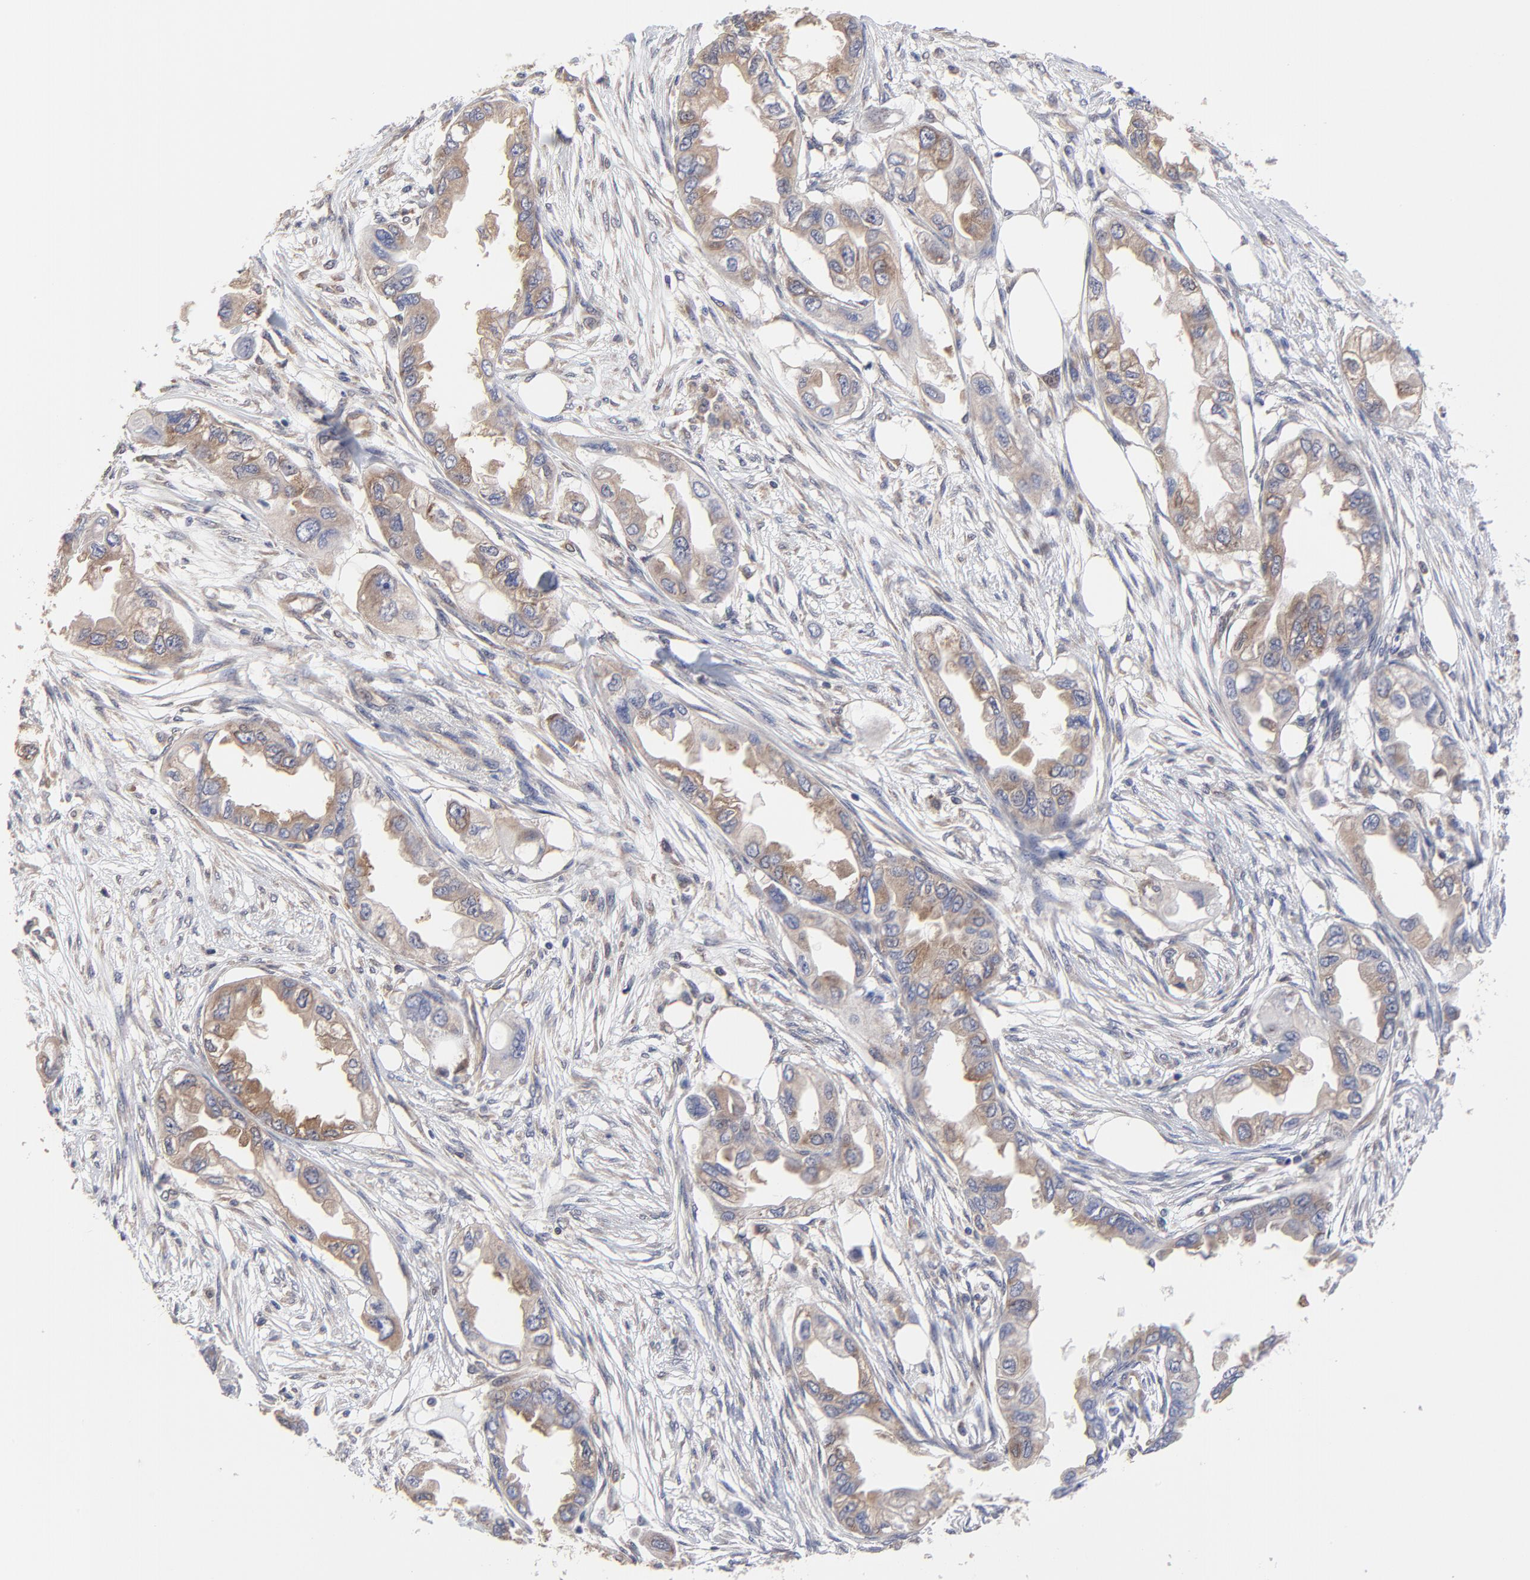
{"staining": {"intensity": "moderate", "quantity": "25%-75%", "location": "cytoplasmic/membranous"}, "tissue": "endometrial cancer", "cell_type": "Tumor cells", "image_type": "cancer", "snomed": [{"axis": "morphology", "description": "Adenocarcinoma, NOS"}, {"axis": "topography", "description": "Endometrium"}], "caption": "Immunohistochemical staining of endometrial adenocarcinoma exhibits medium levels of moderate cytoplasmic/membranous protein expression in about 25%-75% of tumor cells.", "gene": "CCT2", "patient": {"sex": "female", "age": 67}}